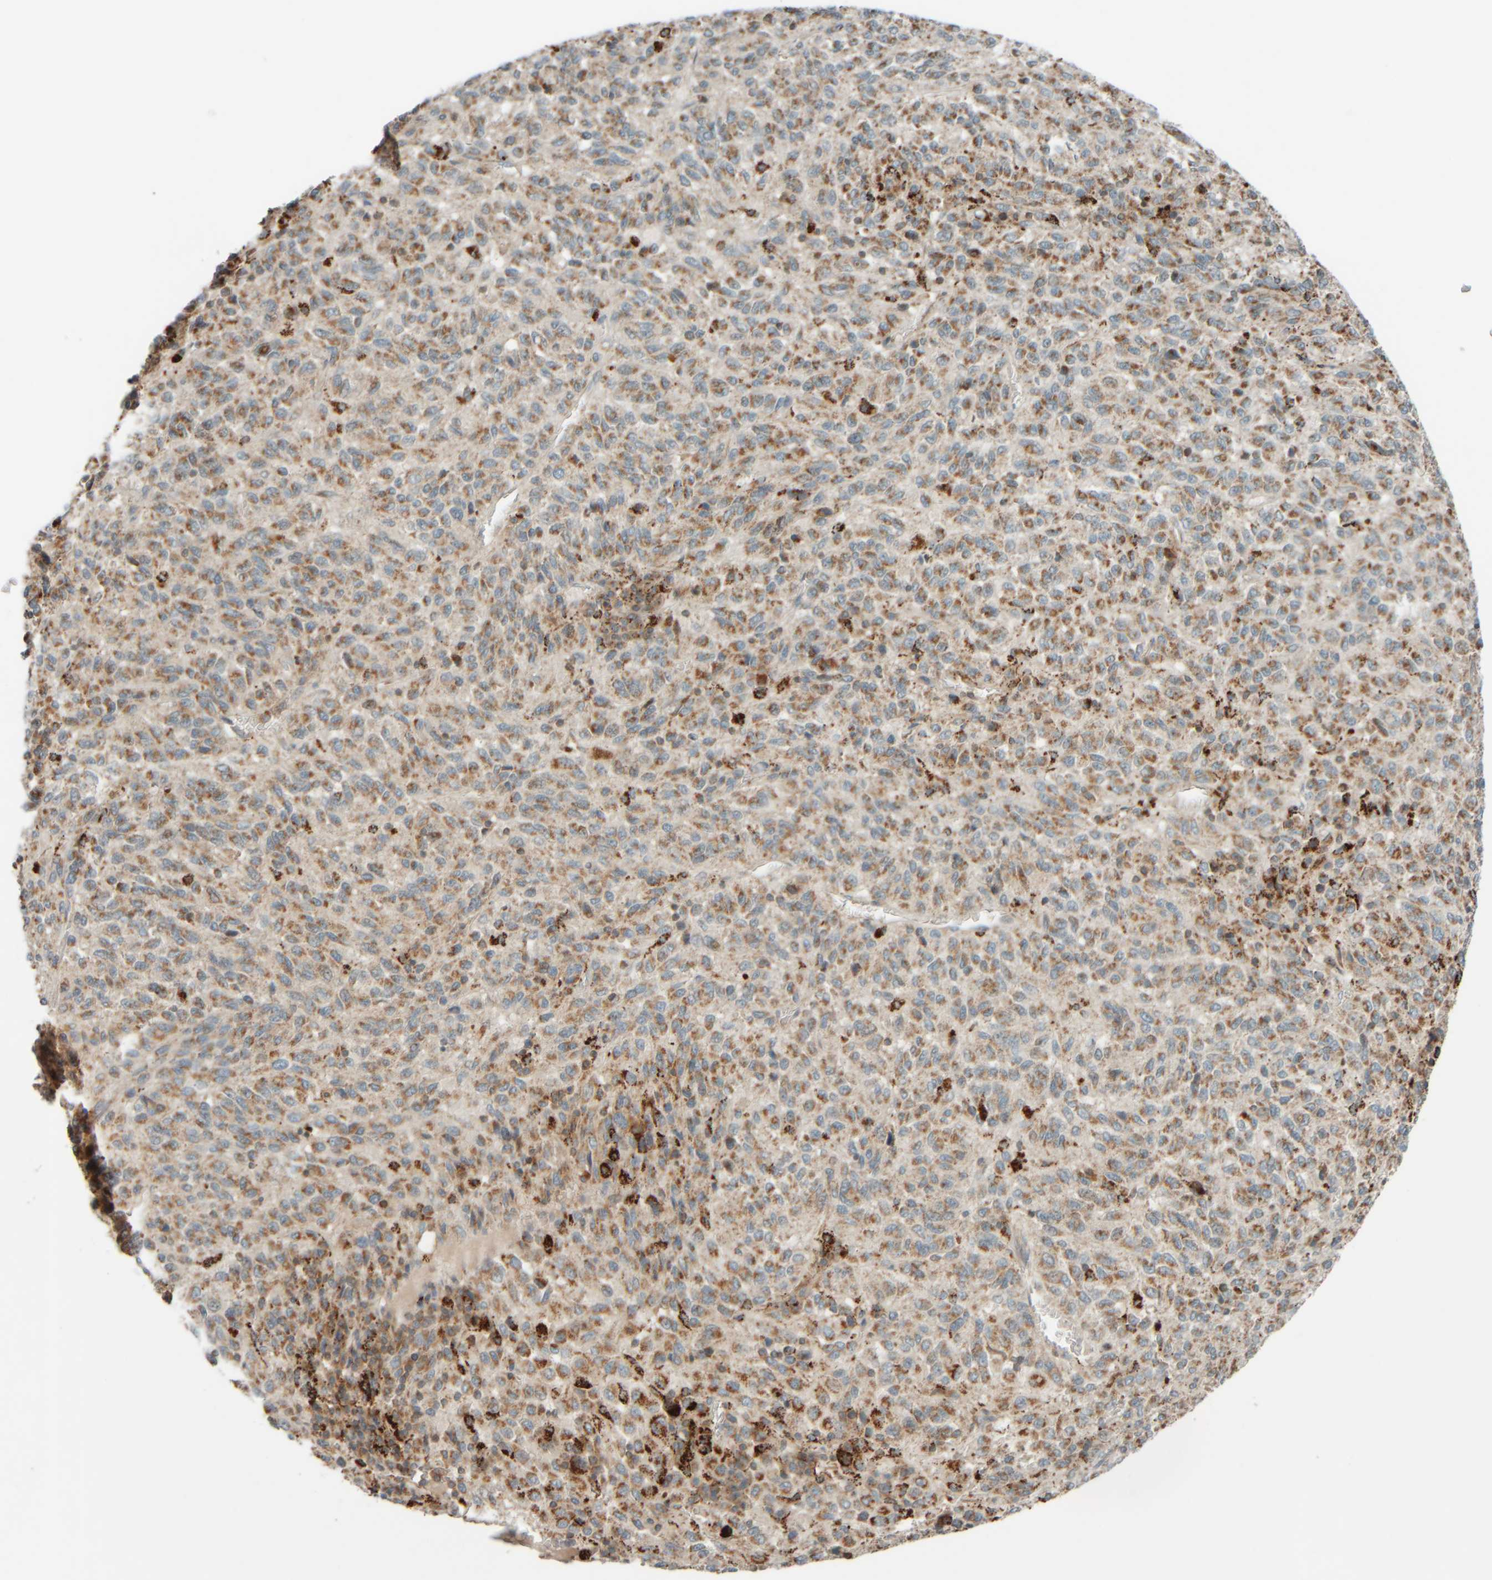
{"staining": {"intensity": "moderate", "quantity": ">75%", "location": "cytoplasmic/membranous"}, "tissue": "melanoma", "cell_type": "Tumor cells", "image_type": "cancer", "snomed": [{"axis": "morphology", "description": "Malignant melanoma, Metastatic site"}, {"axis": "topography", "description": "Lung"}], "caption": "Approximately >75% of tumor cells in human melanoma reveal moderate cytoplasmic/membranous protein expression as visualized by brown immunohistochemical staining.", "gene": "SPAG5", "patient": {"sex": "male", "age": 64}}